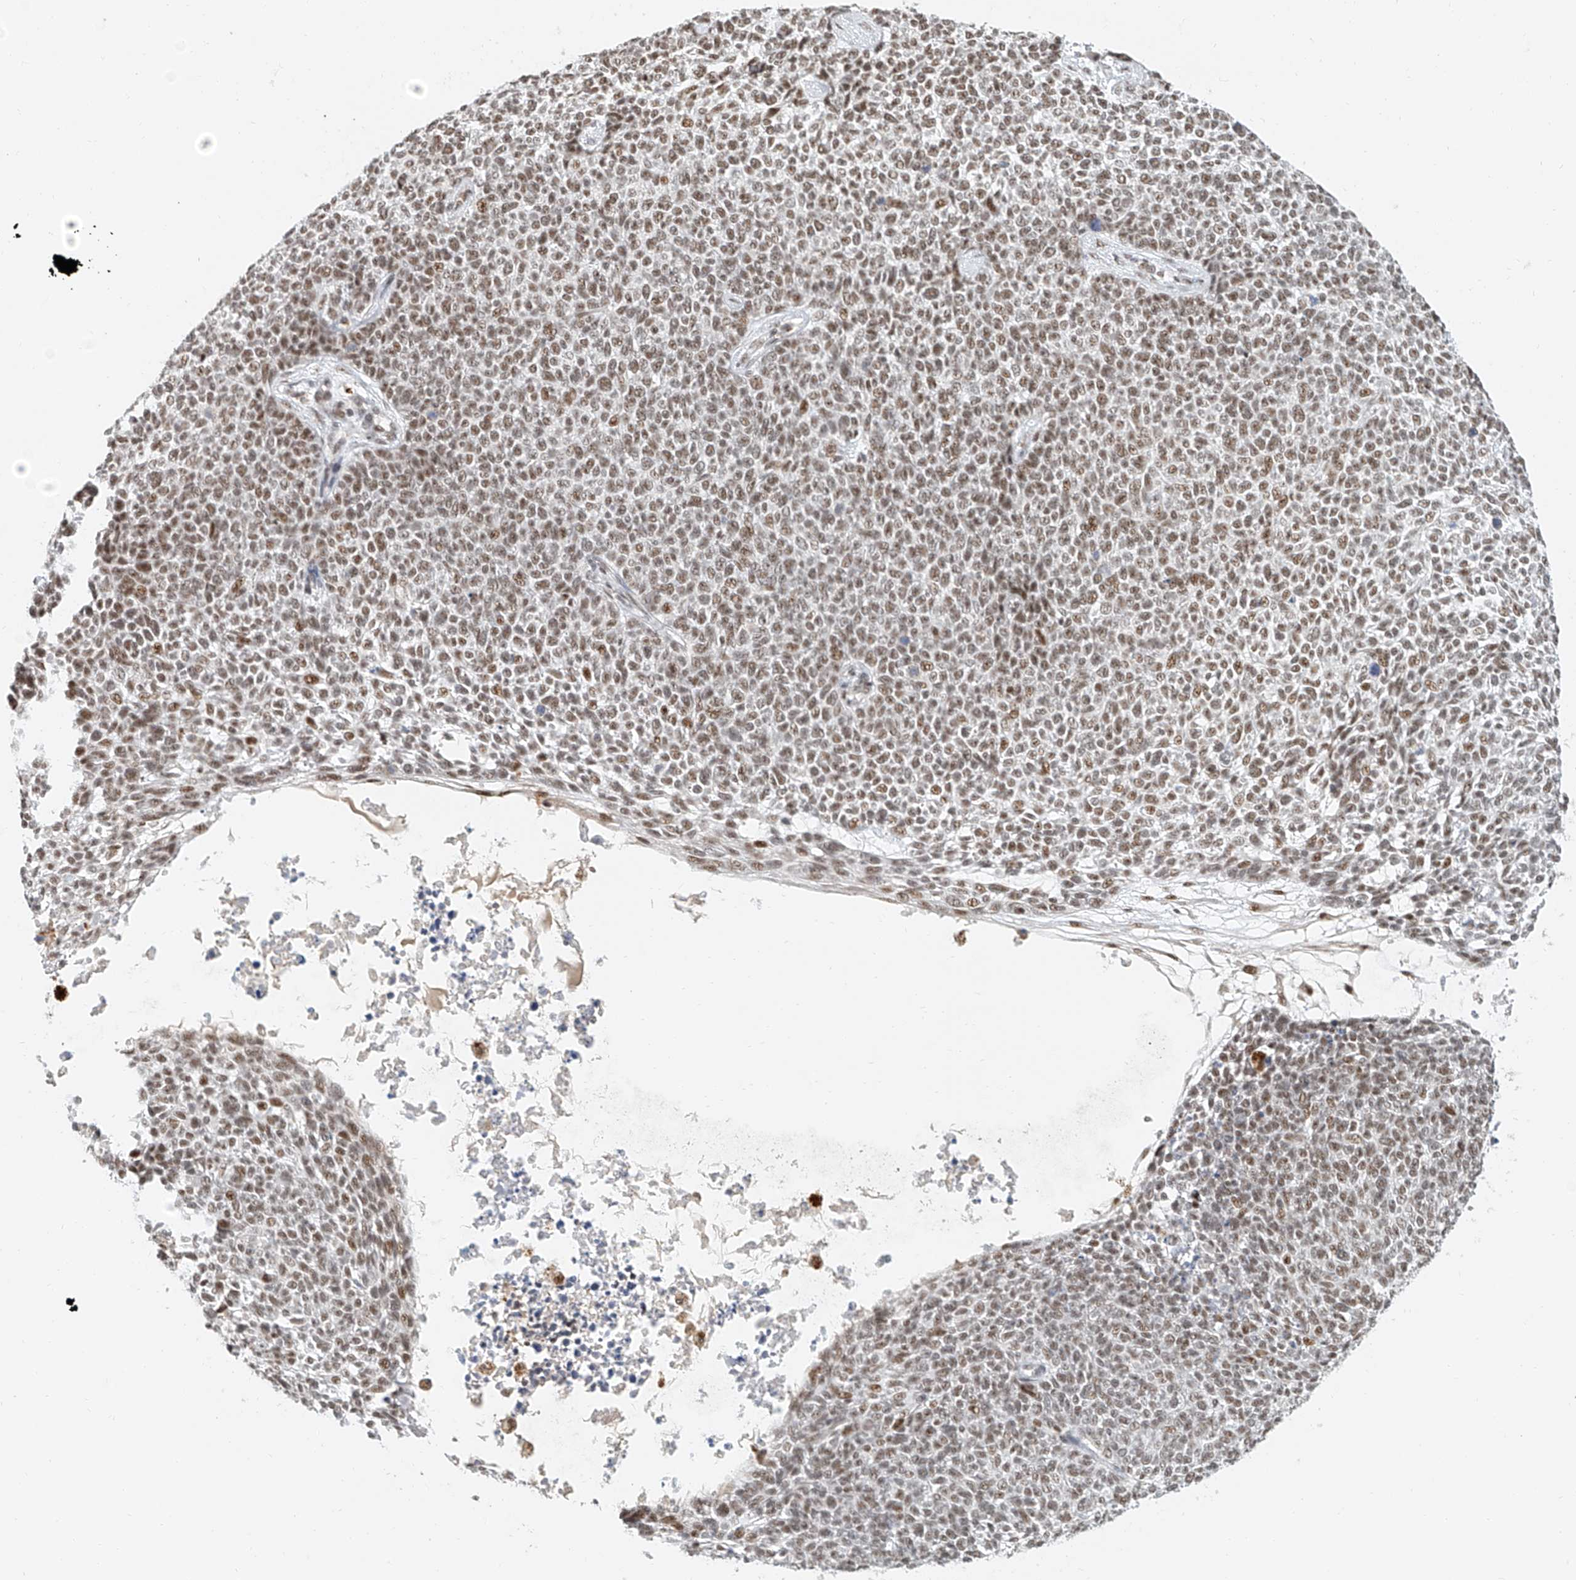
{"staining": {"intensity": "moderate", "quantity": ">75%", "location": "nuclear"}, "tissue": "skin cancer", "cell_type": "Tumor cells", "image_type": "cancer", "snomed": [{"axis": "morphology", "description": "Basal cell carcinoma"}, {"axis": "topography", "description": "Skin"}], "caption": "Protein analysis of skin cancer tissue demonstrates moderate nuclear positivity in about >75% of tumor cells.", "gene": "CXorf58", "patient": {"sex": "female", "age": 84}}